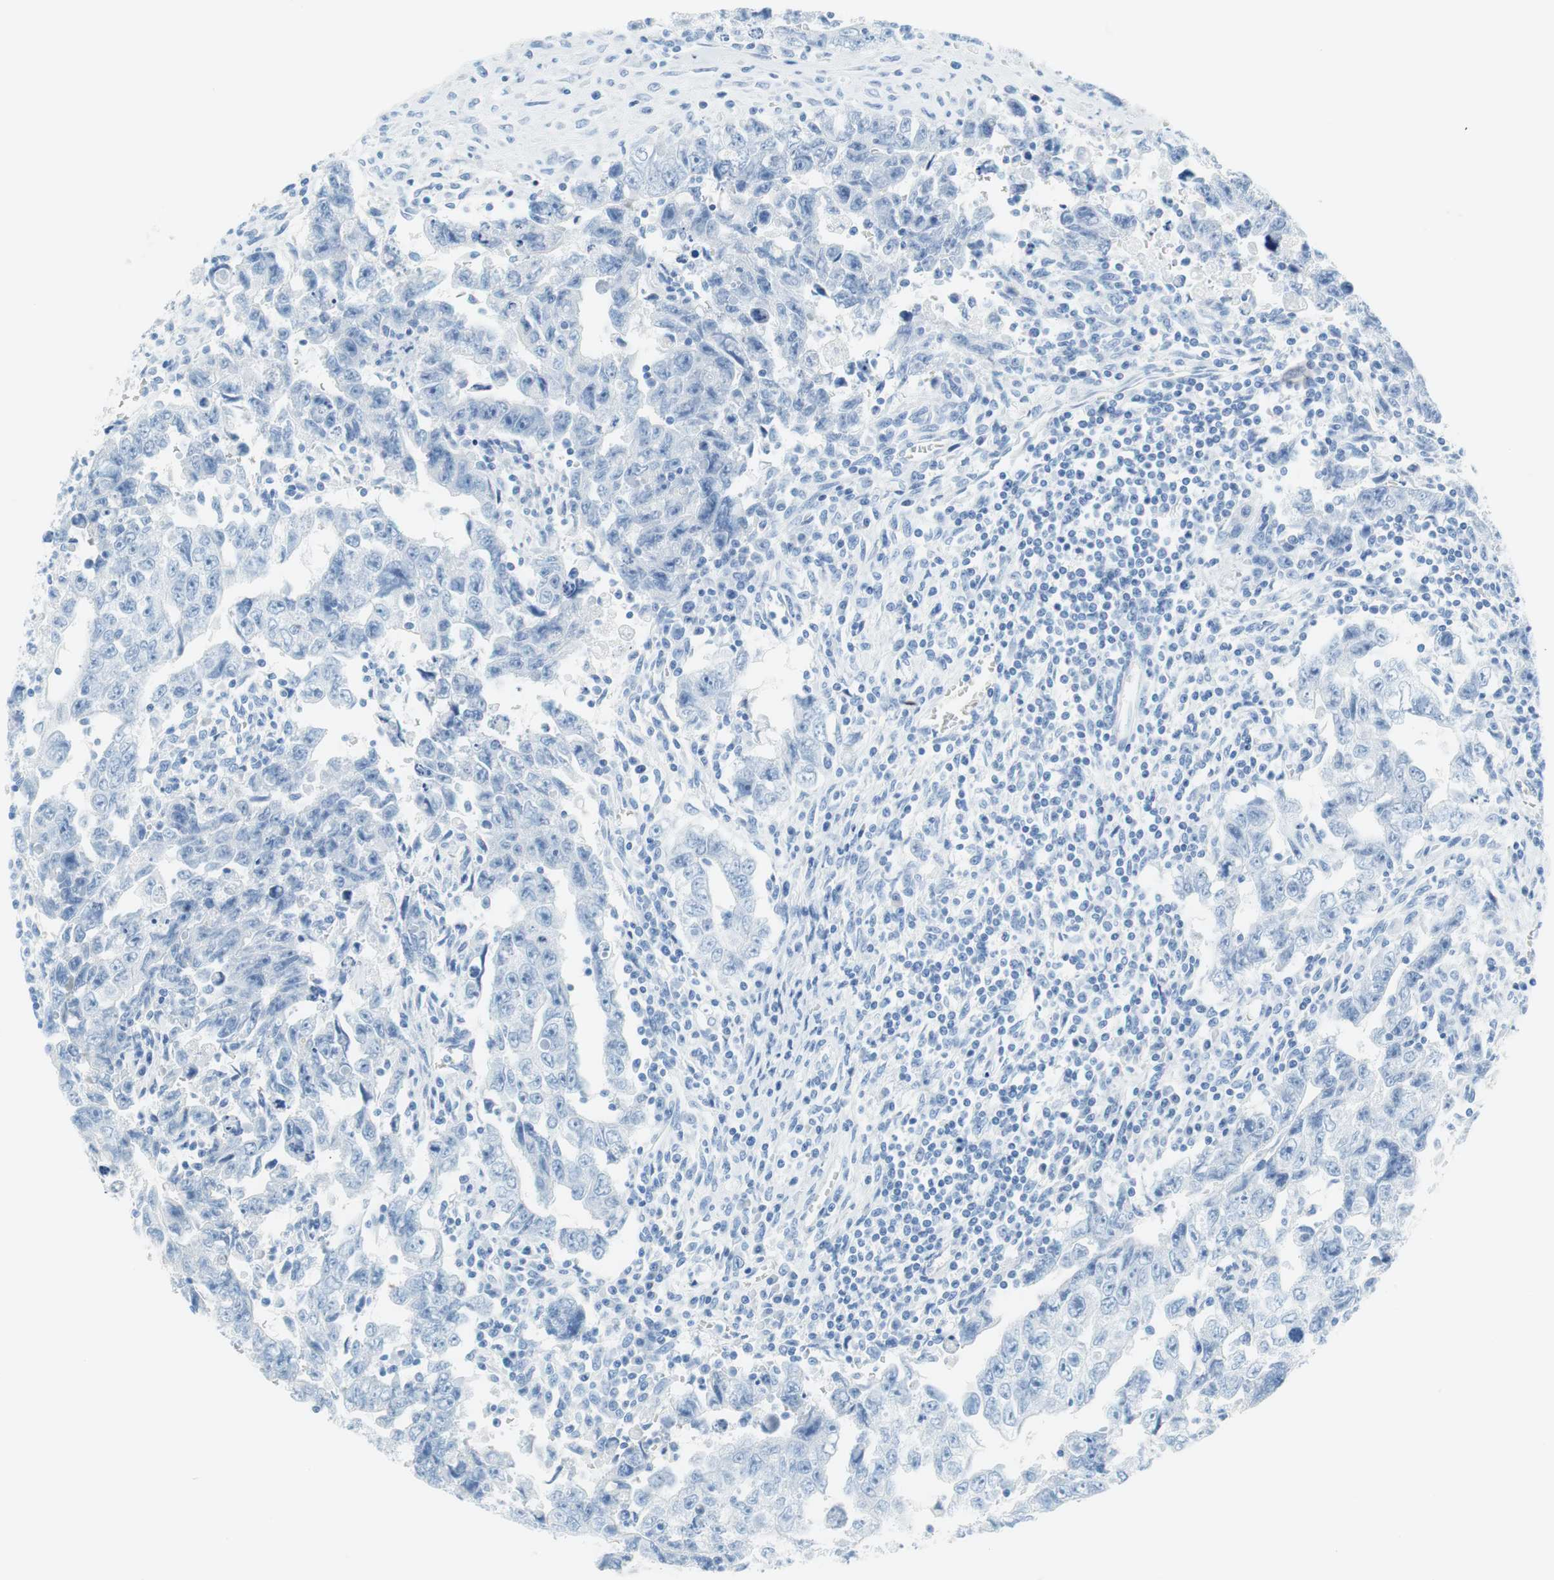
{"staining": {"intensity": "negative", "quantity": "none", "location": "none"}, "tissue": "testis cancer", "cell_type": "Tumor cells", "image_type": "cancer", "snomed": [{"axis": "morphology", "description": "Carcinoma, Embryonal, NOS"}, {"axis": "topography", "description": "Testis"}], "caption": "The image displays no significant positivity in tumor cells of testis cancer (embryonal carcinoma).", "gene": "MYH1", "patient": {"sex": "male", "age": 28}}